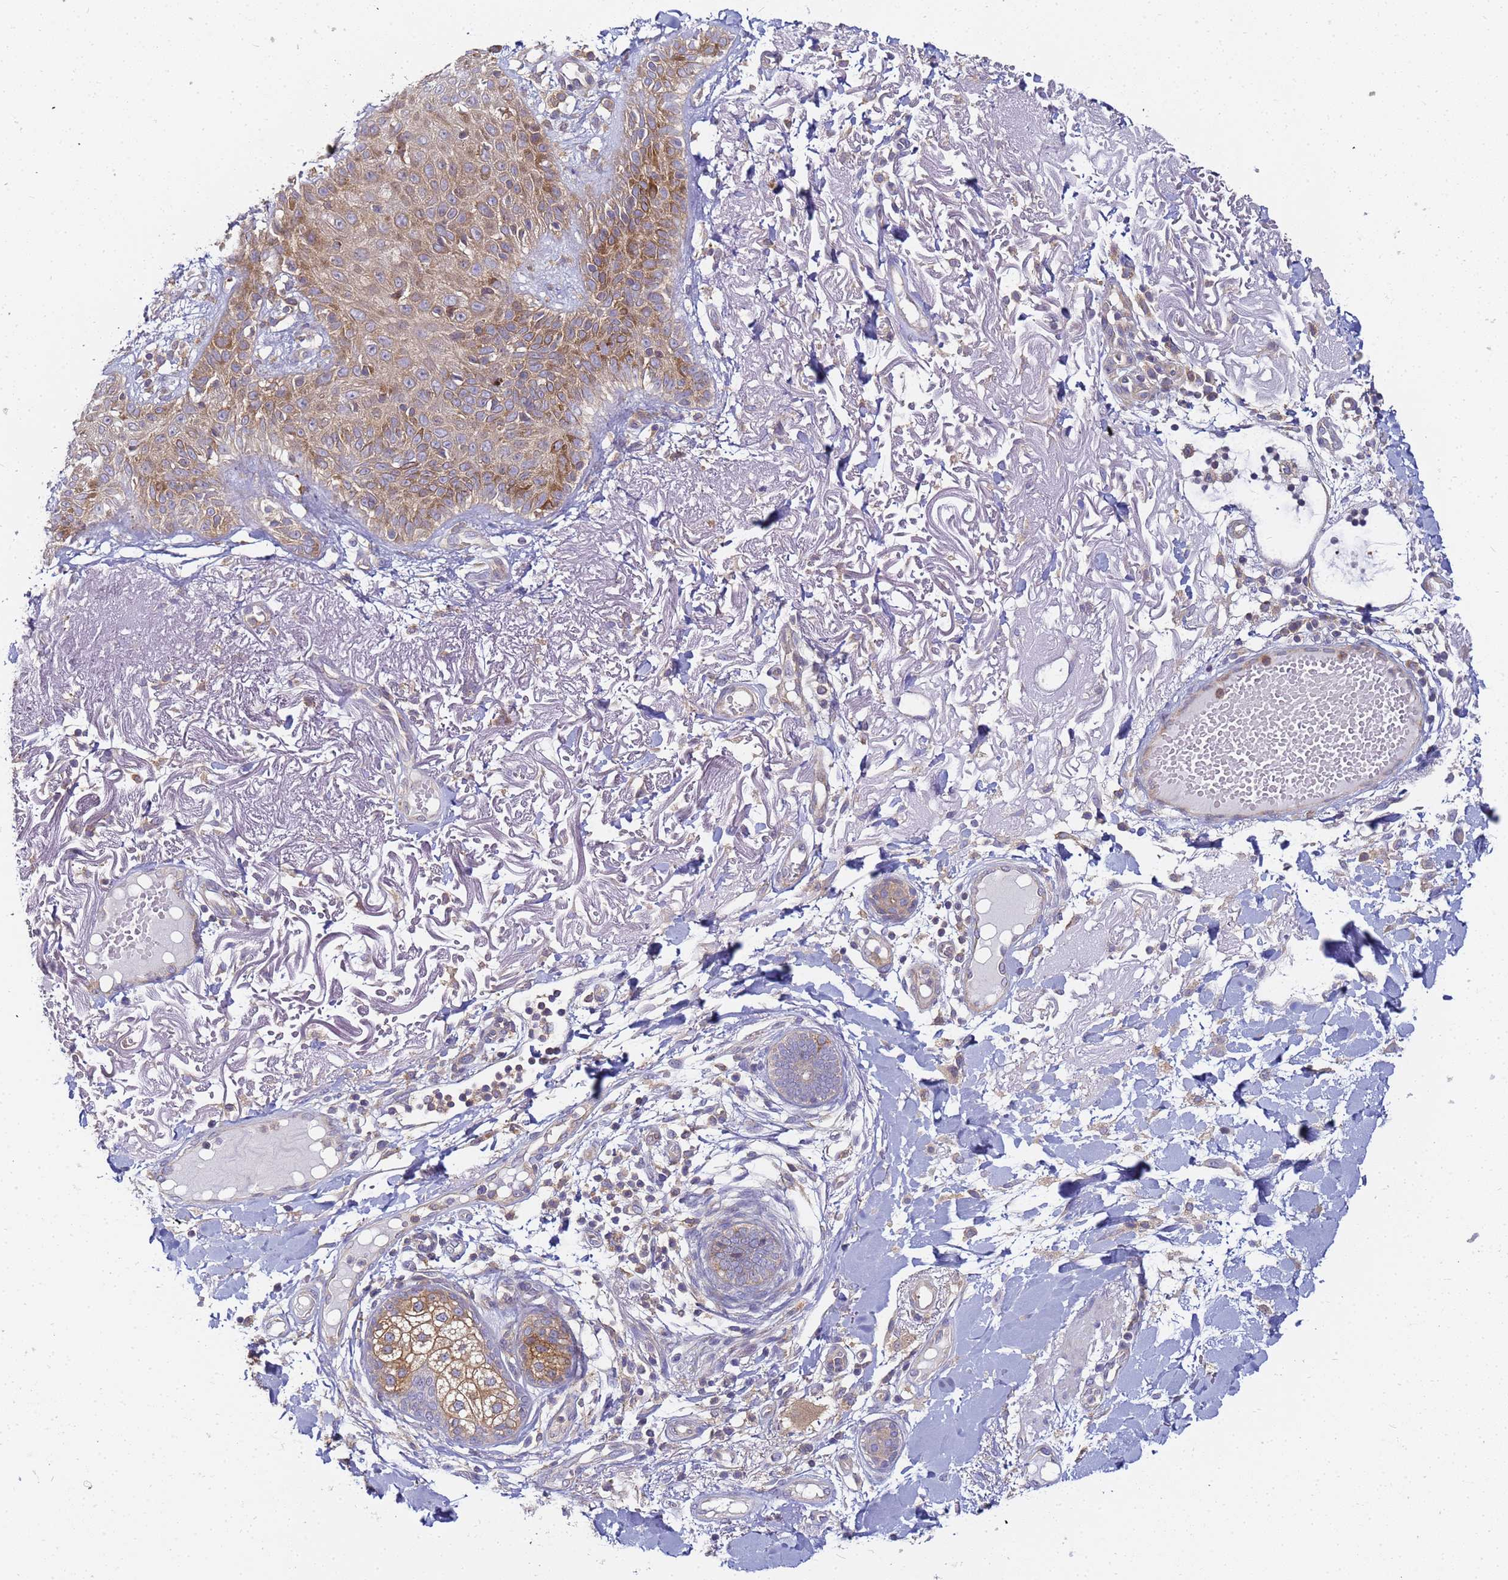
{"staining": {"intensity": "moderate", "quantity": ">75%", "location": "cytoplasmic/membranous"}, "tissue": "skin cancer", "cell_type": "Tumor cells", "image_type": "cancer", "snomed": [{"axis": "morphology", "description": "Normal tissue, NOS"}, {"axis": "morphology", "description": "Squamous cell carcinoma, NOS"}, {"axis": "topography", "description": "Skin"}], "caption": "Immunohistochemical staining of skin squamous cell carcinoma displays medium levels of moderate cytoplasmic/membranous protein expression in approximately >75% of tumor cells.", "gene": "CHM", "patient": {"sex": "male", "age": 72}}